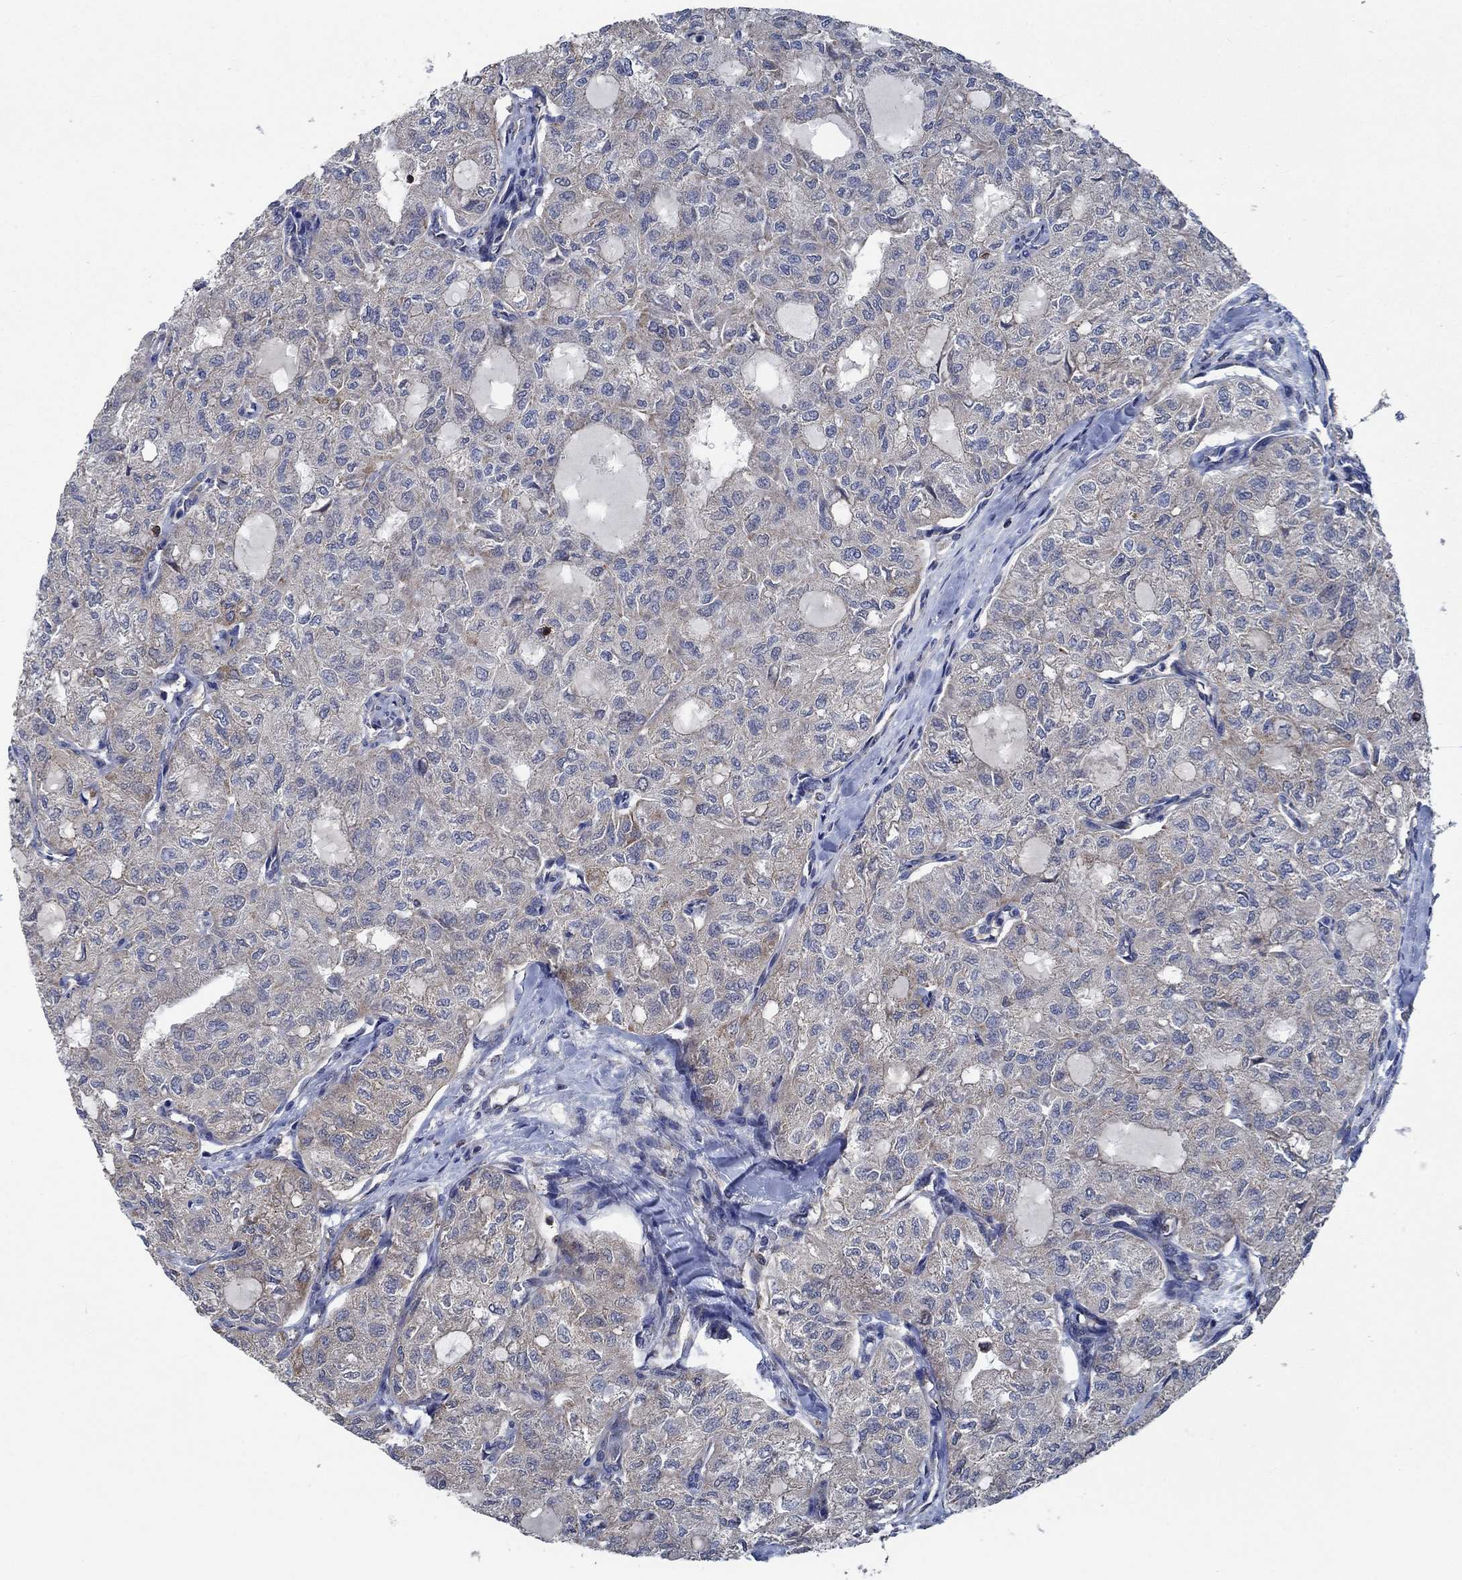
{"staining": {"intensity": "weak", "quantity": "<25%", "location": "cytoplasmic/membranous"}, "tissue": "thyroid cancer", "cell_type": "Tumor cells", "image_type": "cancer", "snomed": [{"axis": "morphology", "description": "Follicular adenoma carcinoma, NOS"}, {"axis": "topography", "description": "Thyroid gland"}], "caption": "Immunohistochemistry histopathology image of neoplastic tissue: follicular adenoma carcinoma (thyroid) stained with DAB (3,3'-diaminobenzidine) reveals no significant protein expression in tumor cells.", "gene": "STXBP6", "patient": {"sex": "male", "age": 75}}